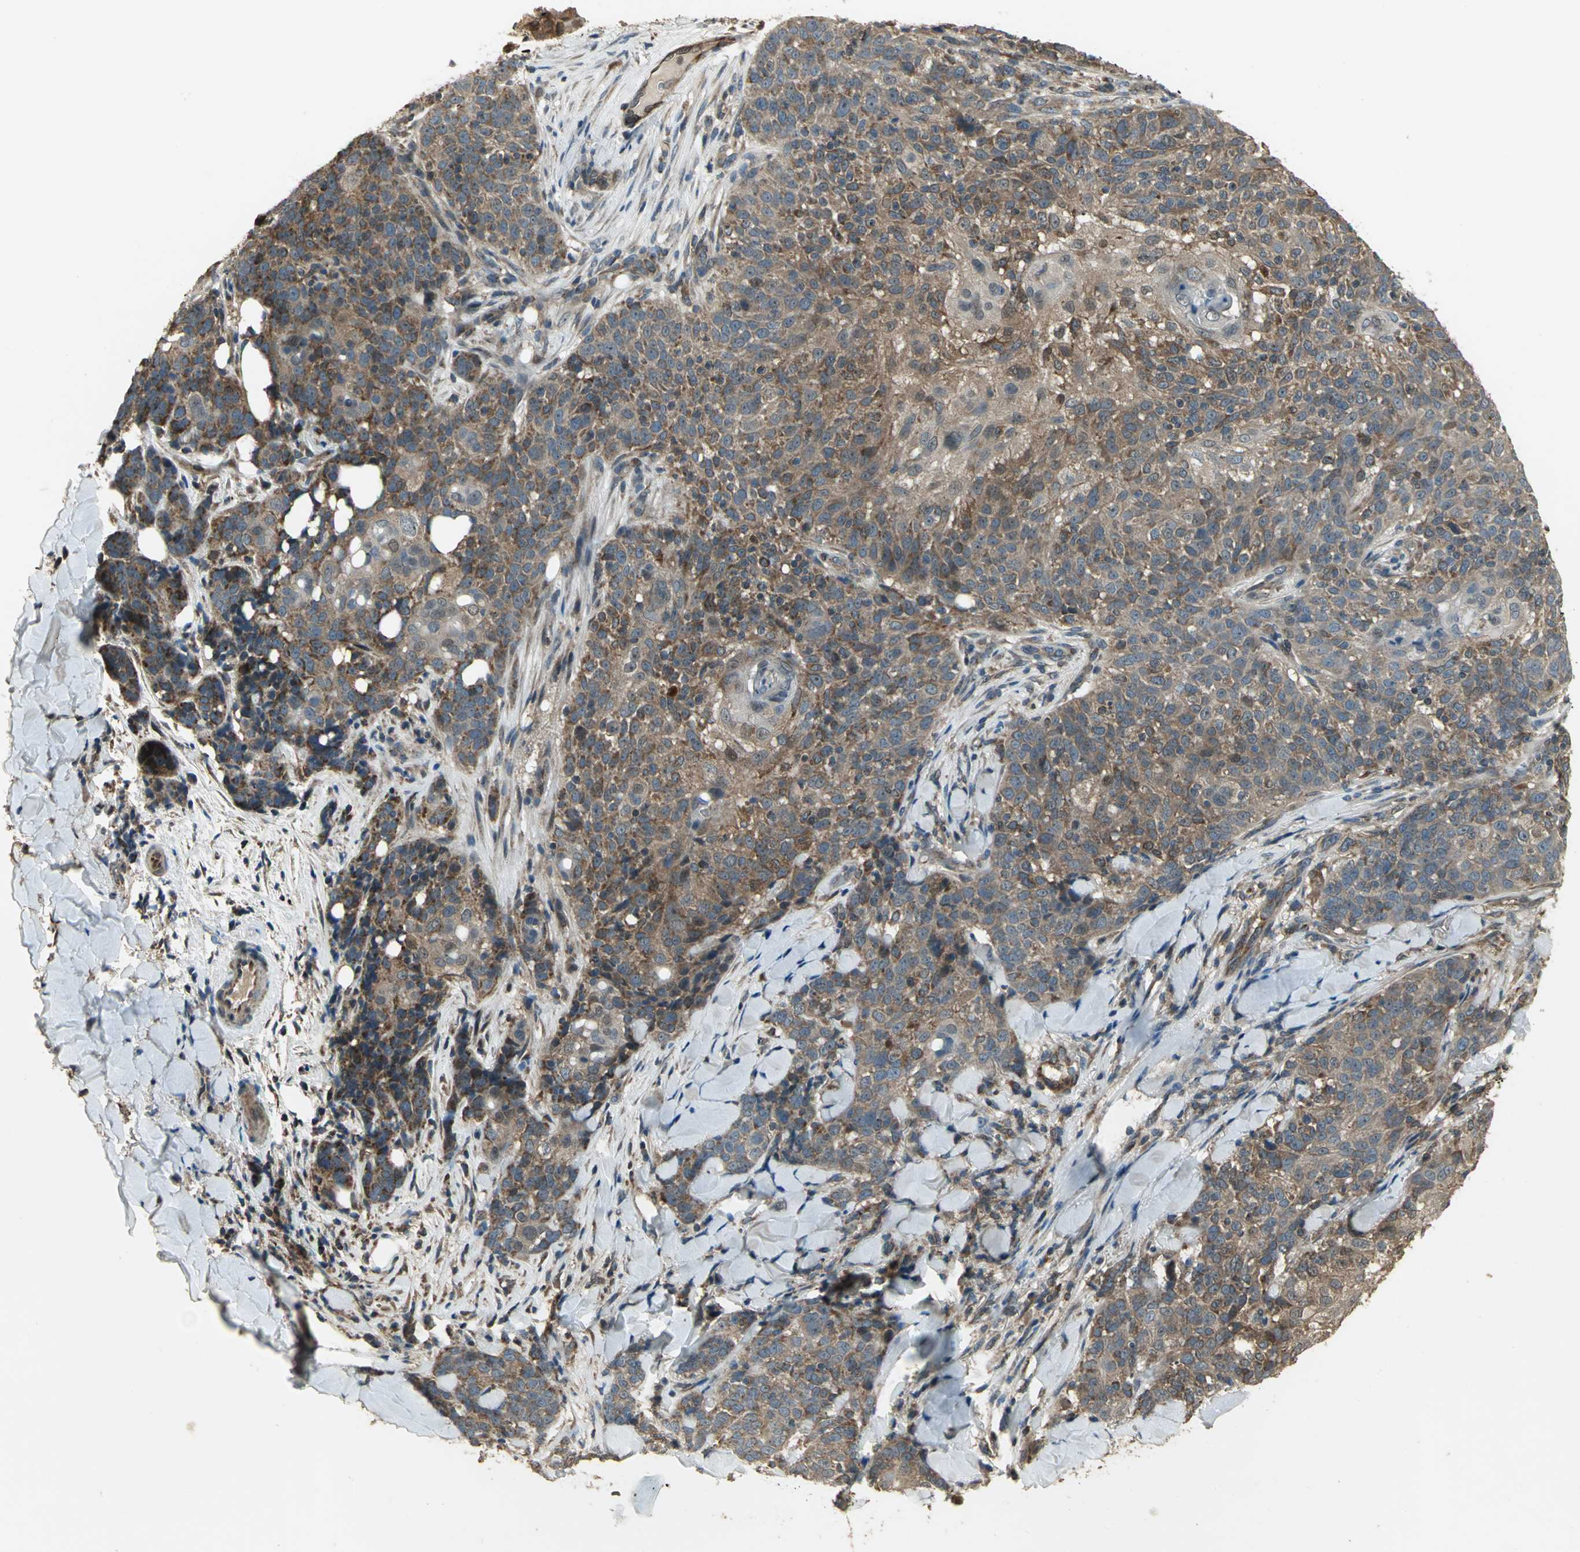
{"staining": {"intensity": "strong", "quantity": ">75%", "location": "cytoplasmic/membranous"}, "tissue": "skin cancer", "cell_type": "Tumor cells", "image_type": "cancer", "snomed": [{"axis": "morphology", "description": "Normal tissue, NOS"}, {"axis": "morphology", "description": "Squamous cell carcinoma, NOS"}, {"axis": "topography", "description": "Skin"}], "caption": "DAB (3,3'-diaminobenzidine) immunohistochemical staining of skin cancer (squamous cell carcinoma) shows strong cytoplasmic/membranous protein staining in about >75% of tumor cells.", "gene": "AMT", "patient": {"sex": "female", "age": 83}}